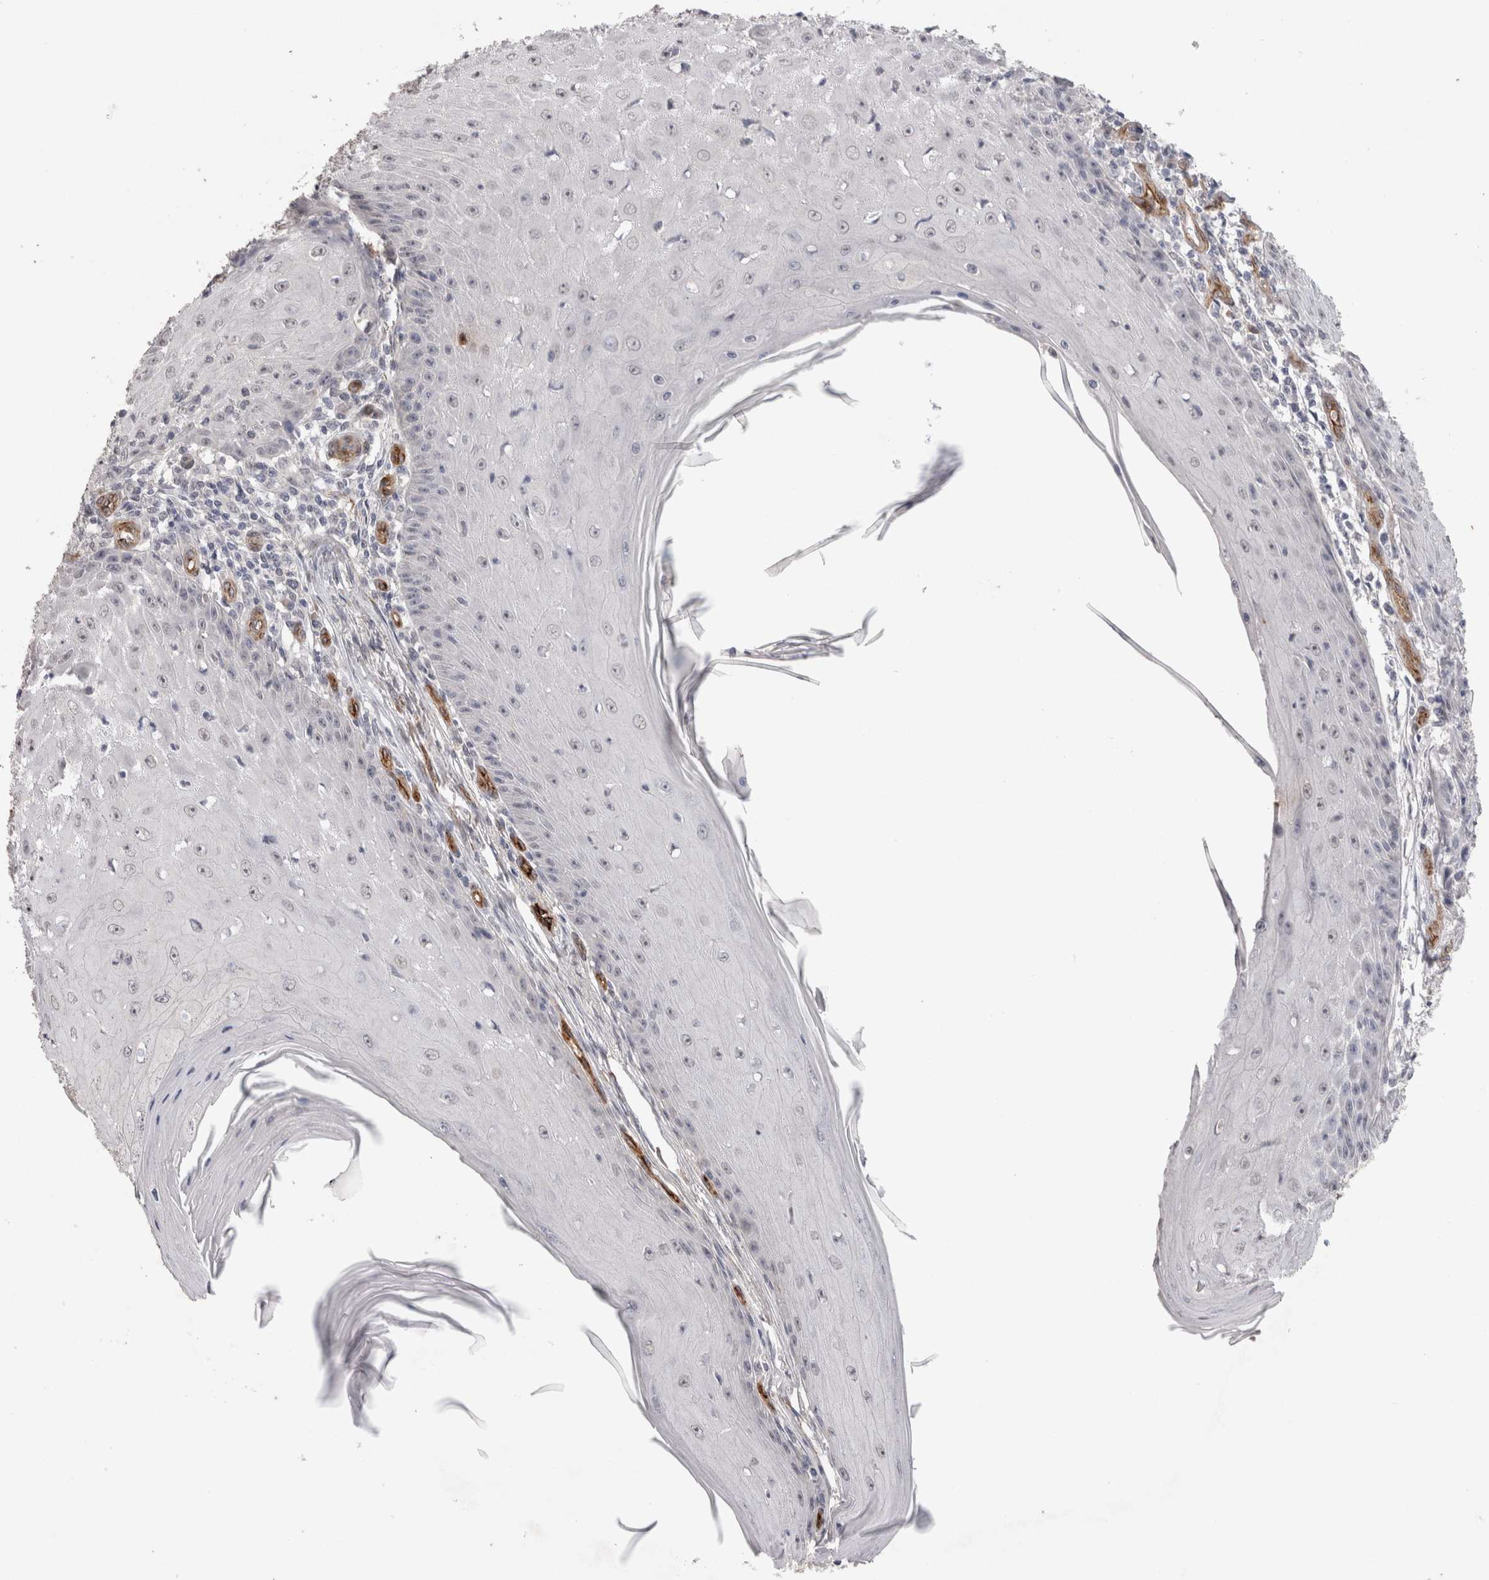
{"staining": {"intensity": "negative", "quantity": "none", "location": "none"}, "tissue": "skin cancer", "cell_type": "Tumor cells", "image_type": "cancer", "snomed": [{"axis": "morphology", "description": "Squamous cell carcinoma, NOS"}, {"axis": "topography", "description": "Skin"}], "caption": "This is an immunohistochemistry (IHC) micrograph of skin cancer (squamous cell carcinoma). There is no expression in tumor cells.", "gene": "CDH13", "patient": {"sex": "female", "age": 73}}